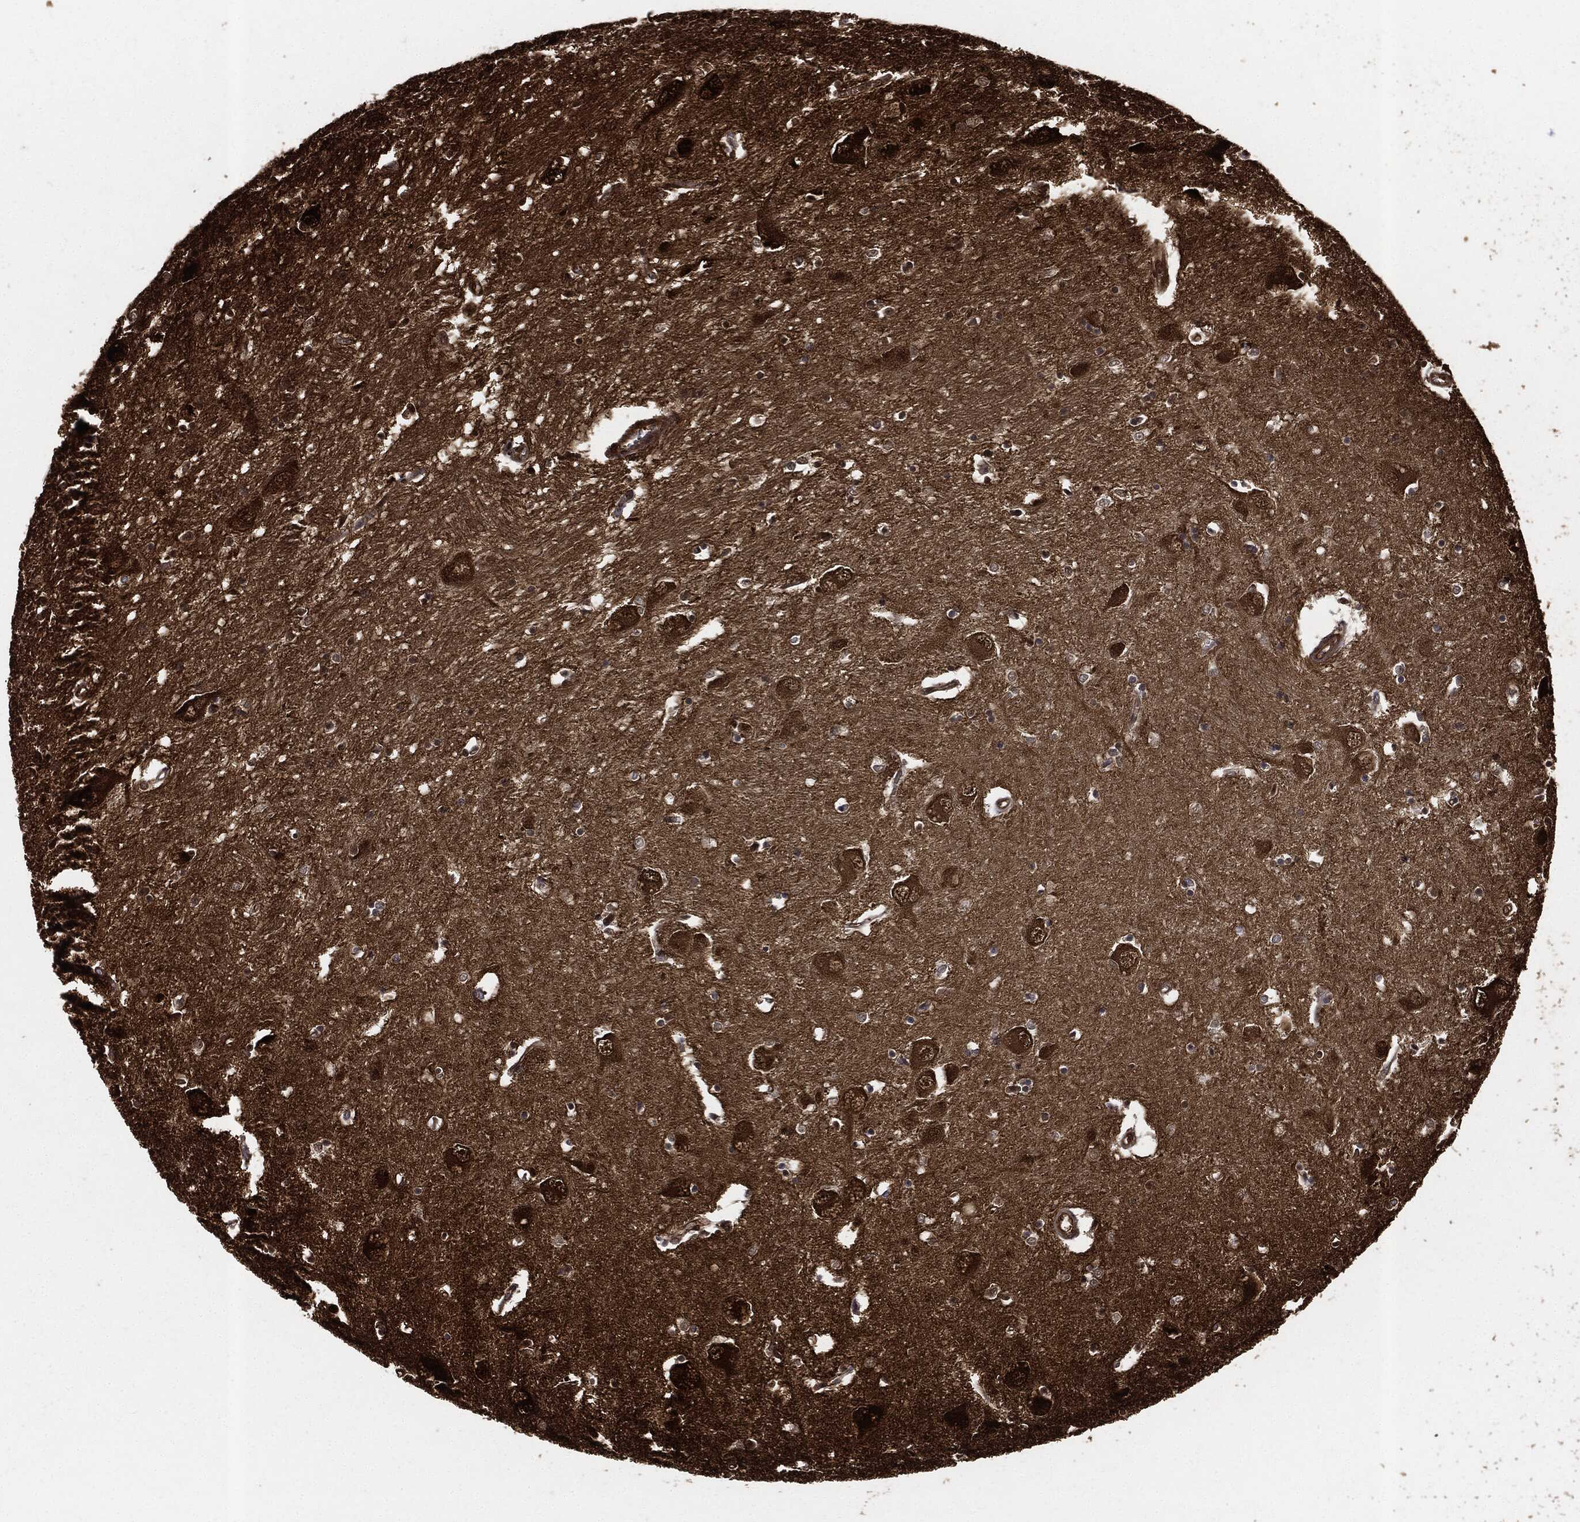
{"staining": {"intensity": "moderate", "quantity": "<25%", "location": "cytoplasmic/membranous,nuclear"}, "tissue": "caudate", "cell_type": "Glial cells", "image_type": "normal", "snomed": [{"axis": "morphology", "description": "Normal tissue, NOS"}, {"axis": "topography", "description": "Lateral ventricle wall"}], "caption": "Caudate stained with DAB IHC exhibits low levels of moderate cytoplasmic/membranous,nuclear expression in approximately <25% of glial cells.", "gene": "YWHAB", "patient": {"sex": "male", "age": 54}}